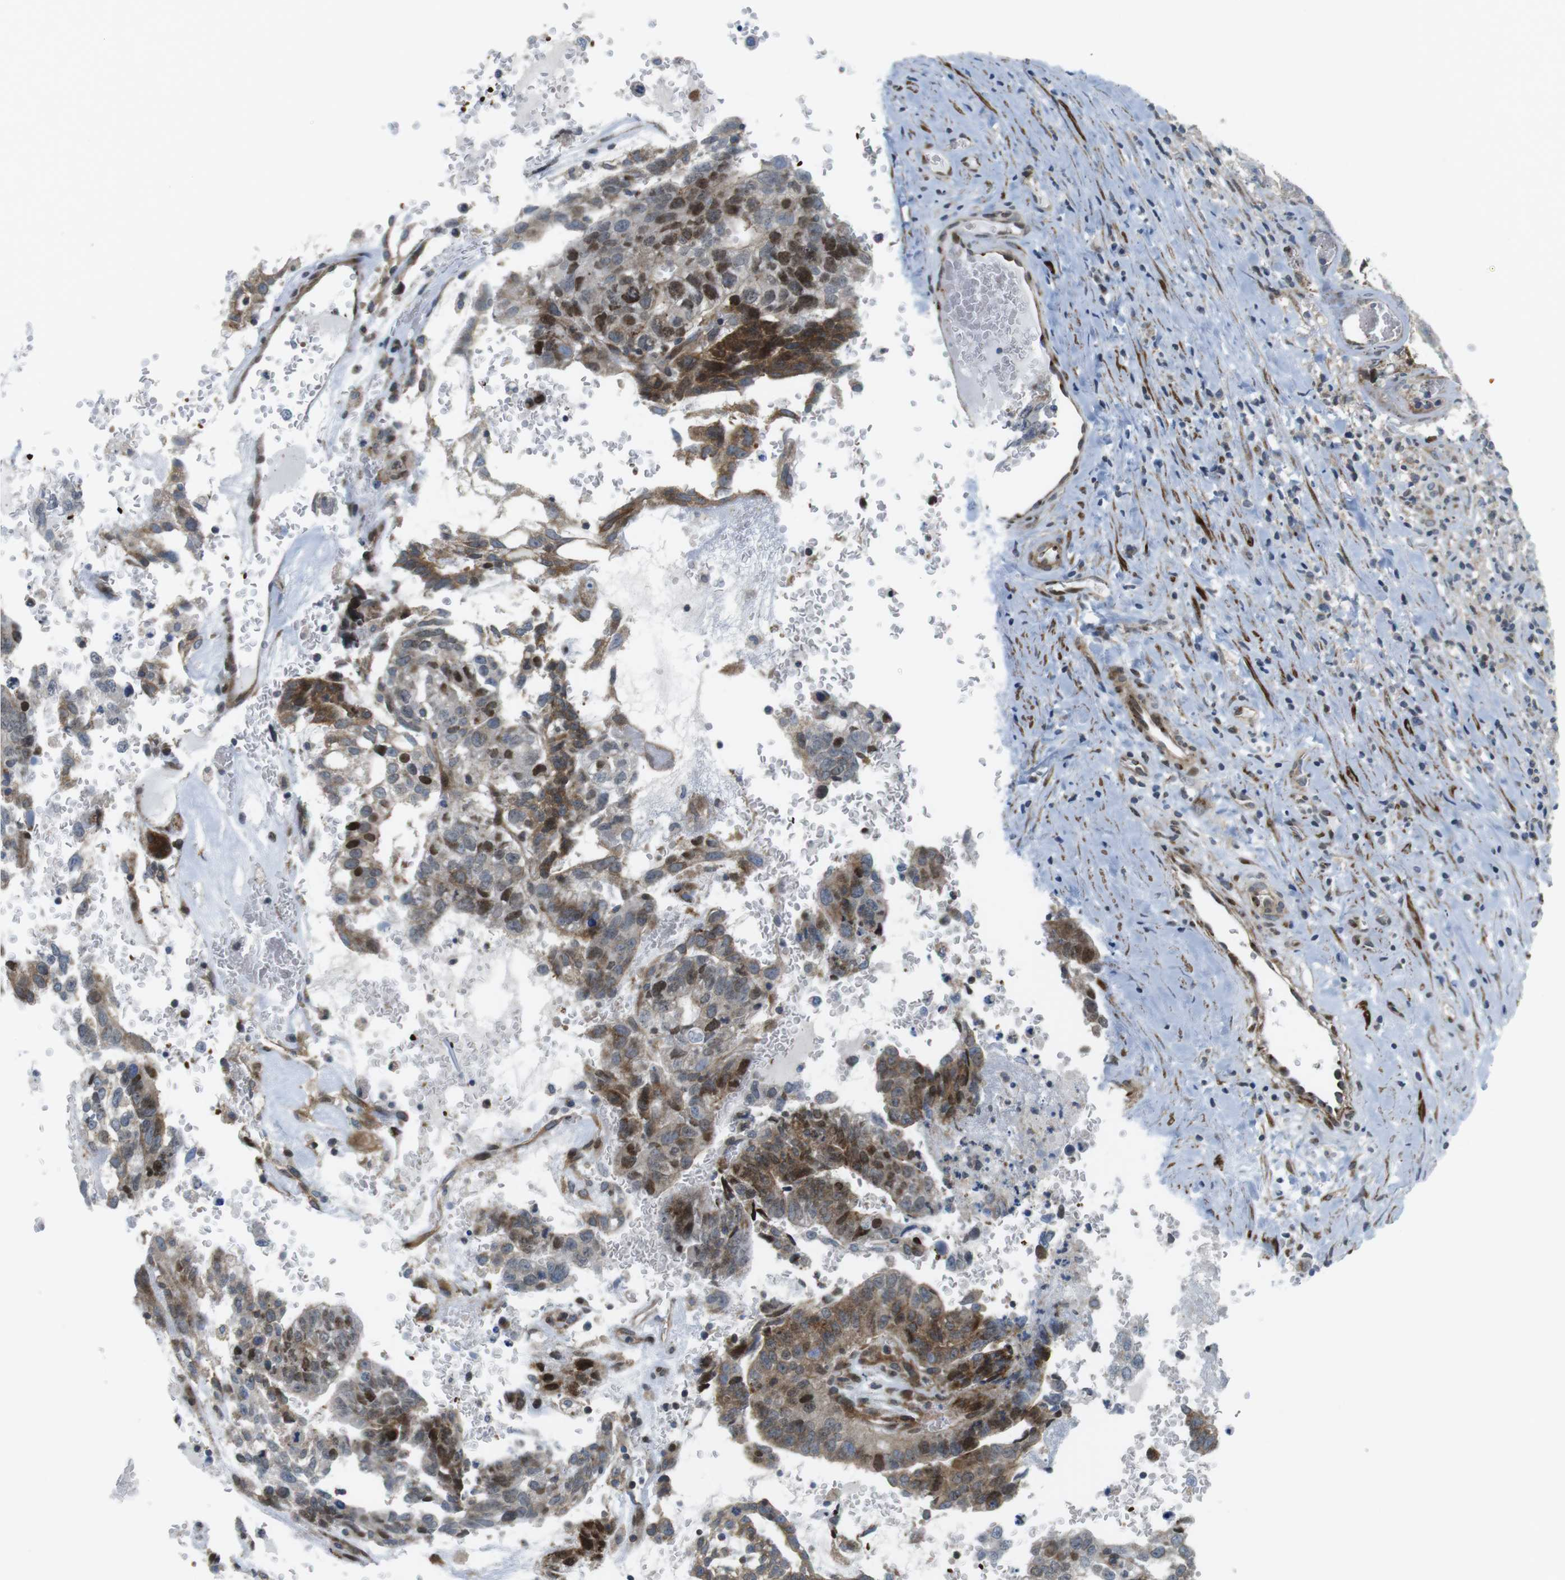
{"staining": {"intensity": "moderate", "quantity": "25%-75%", "location": "cytoplasmic/membranous,nuclear"}, "tissue": "testis cancer", "cell_type": "Tumor cells", "image_type": "cancer", "snomed": [{"axis": "morphology", "description": "Seminoma, NOS"}, {"axis": "morphology", "description": "Carcinoma, Embryonal, NOS"}, {"axis": "topography", "description": "Testis"}], "caption": "Tumor cells display moderate cytoplasmic/membranous and nuclear expression in approximately 25%-75% of cells in testis cancer (embryonal carcinoma).", "gene": "CUL7", "patient": {"sex": "male", "age": 52}}